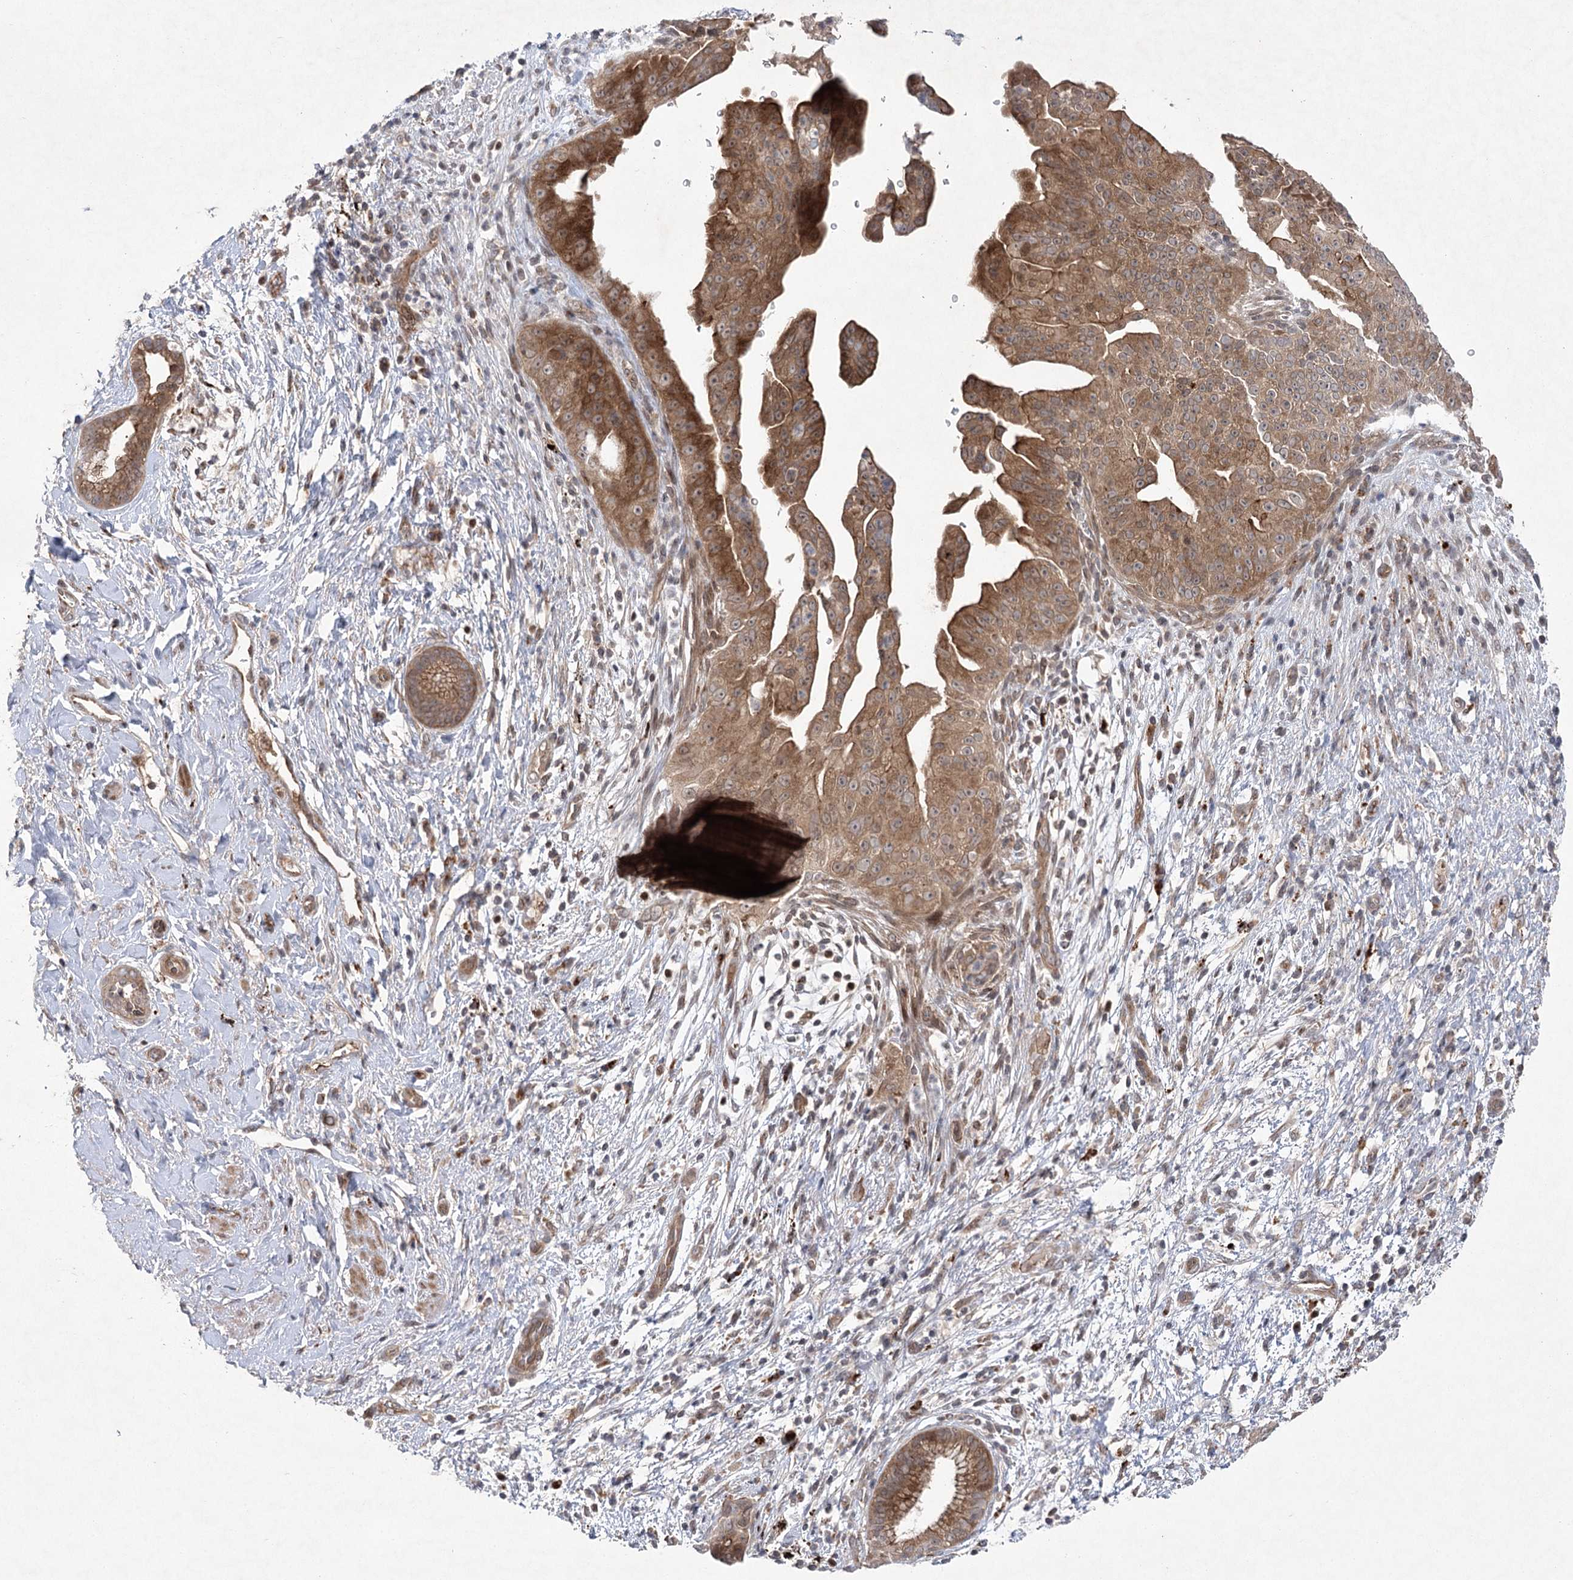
{"staining": {"intensity": "moderate", "quantity": ">75%", "location": "cytoplasmic/membranous"}, "tissue": "pancreatic cancer", "cell_type": "Tumor cells", "image_type": "cancer", "snomed": [{"axis": "morphology", "description": "Adenocarcinoma, NOS"}, {"axis": "topography", "description": "Pancreas"}], "caption": "A micrograph of human pancreatic cancer (adenocarcinoma) stained for a protein exhibits moderate cytoplasmic/membranous brown staining in tumor cells. (DAB (3,3'-diaminobenzidine) = brown stain, brightfield microscopy at high magnification).", "gene": "METTL24", "patient": {"sex": "female", "age": 78}}